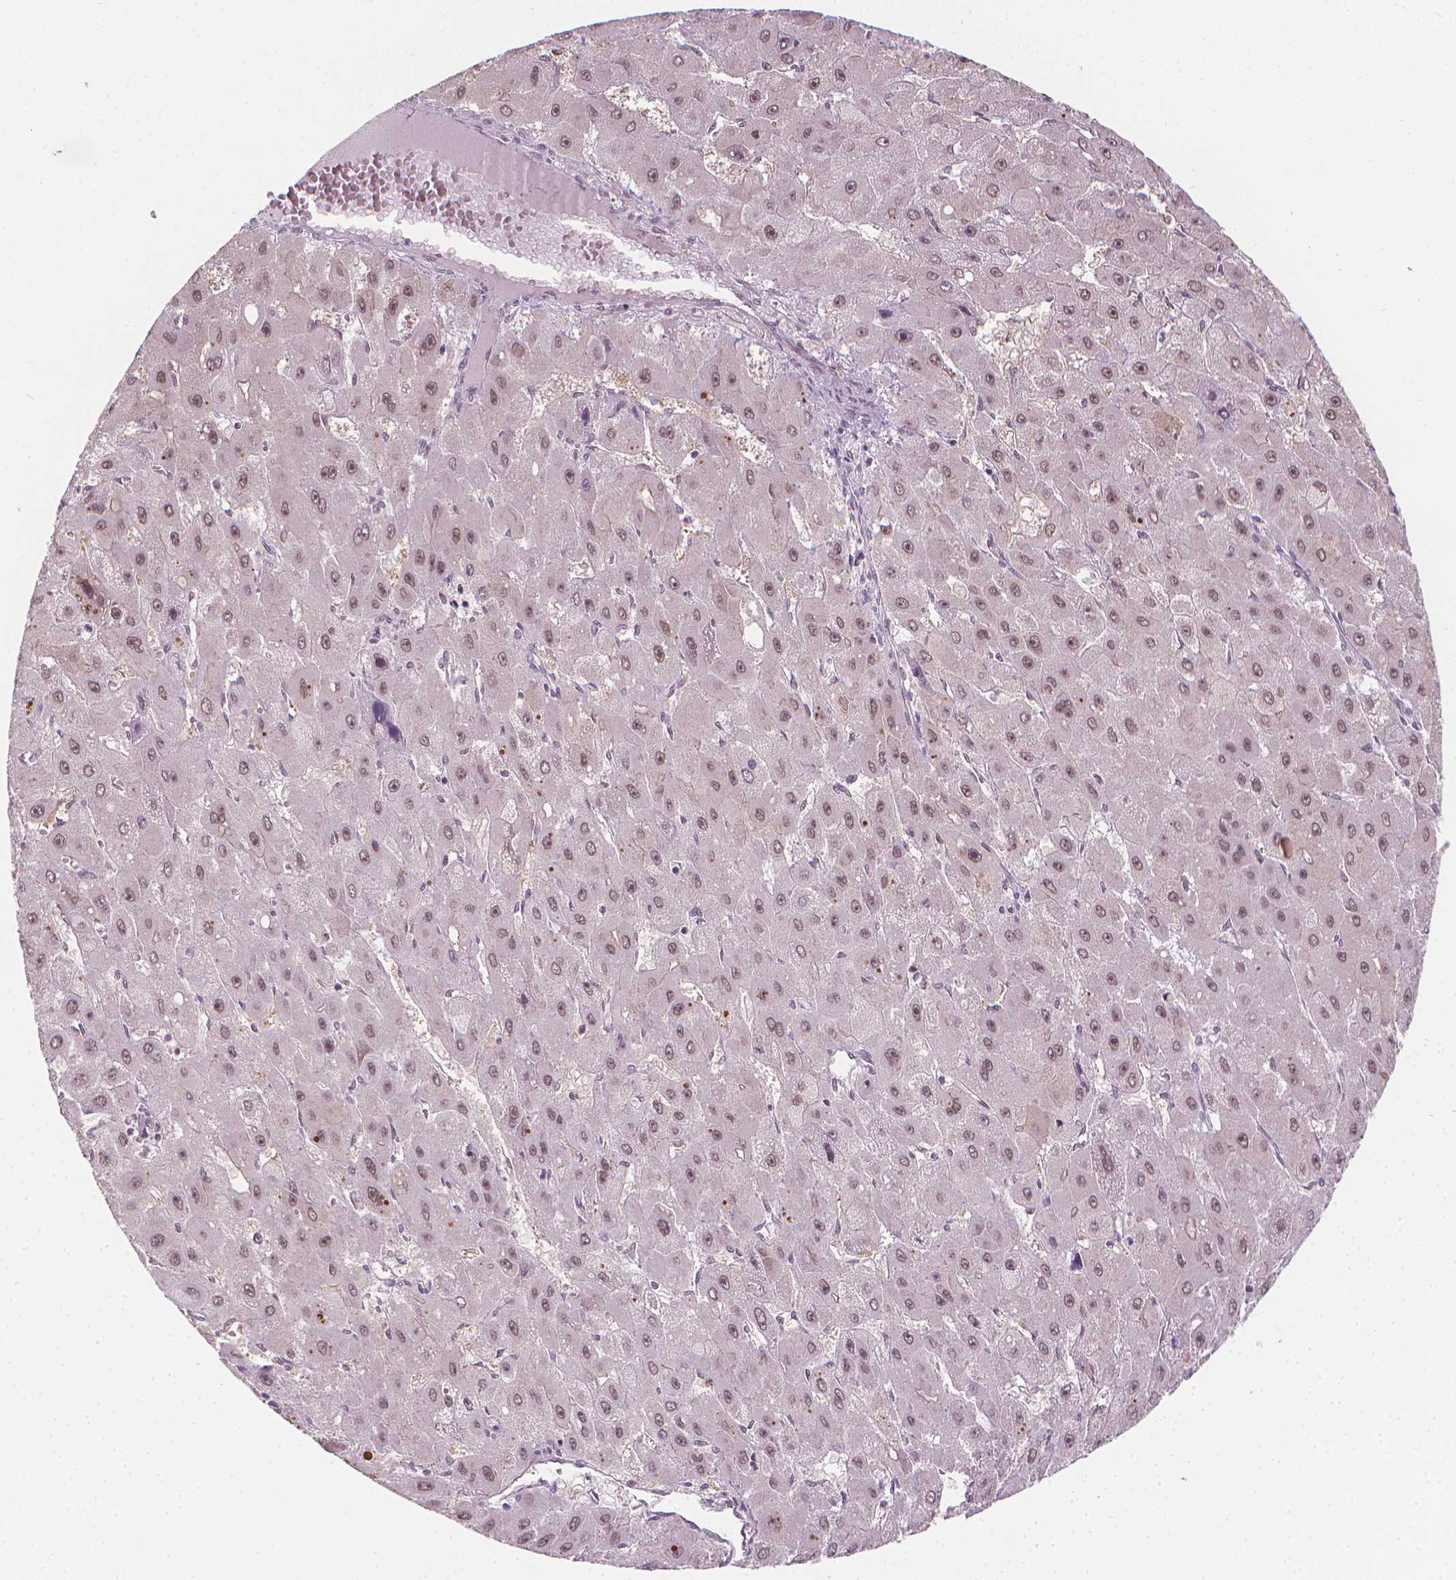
{"staining": {"intensity": "moderate", "quantity": "25%-75%", "location": "nuclear"}, "tissue": "liver cancer", "cell_type": "Tumor cells", "image_type": "cancer", "snomed": [{"axis": "morphology", "description": "Carcinoma, Hepatocellular, NOS"}, {"axis": "topography", "description": "Liver"}], "caption": "Human hepatocellular carcinoma (liver) stained with a brown dye demonstrates moderate nuclear positive staining in approximately 25%-75% of tumor cells.", "gene": "CDKN1C", "patient": {"sex": "female", "age": 25}}